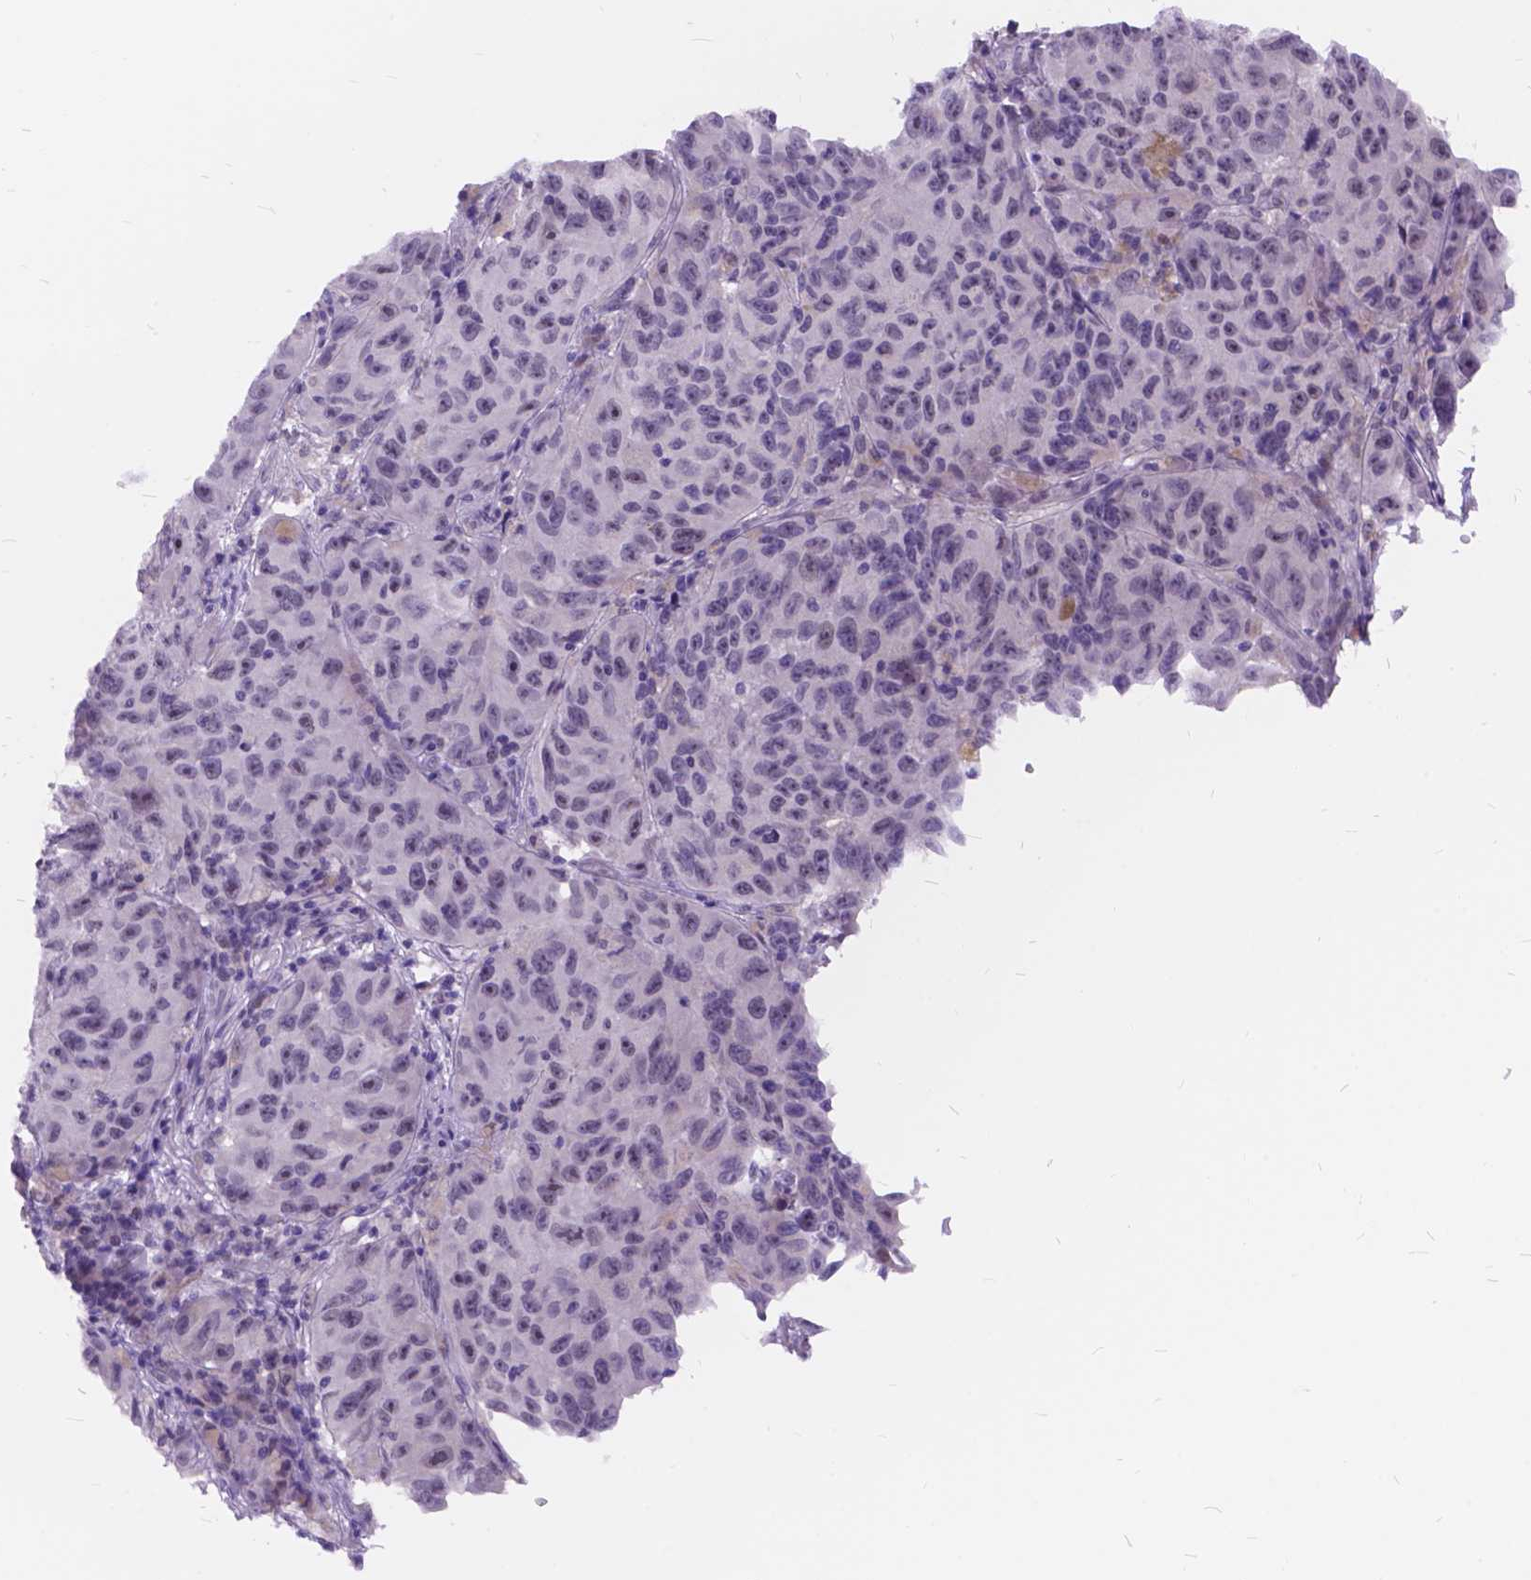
{"staining": {"intensity": "negative", "quantity": "none", "location": "none"}, "tissue": "melanoma", "cell_type": "Tumor cells", "image_type": "cancer", "snomed": [{"axis": "morphology", "description": "Malignant melanoma, NOS"}, {"axis": "topography", "description": "Vulva, labia, clitoris and Bartholin´s gland, NO"}], "caption": "Immunohistochemical staining of human melanoma reveals no significant positivity in tumor cells. (Stains: DAB (3,3'-diaminobenzidine) immunohistochemistry (IHC) with hematoxylin counter stain, Microscopy: brightfield microscopy at high magnification).", "gene": "MAN2C1", "patient": {"sex": "female", "age": 75}}